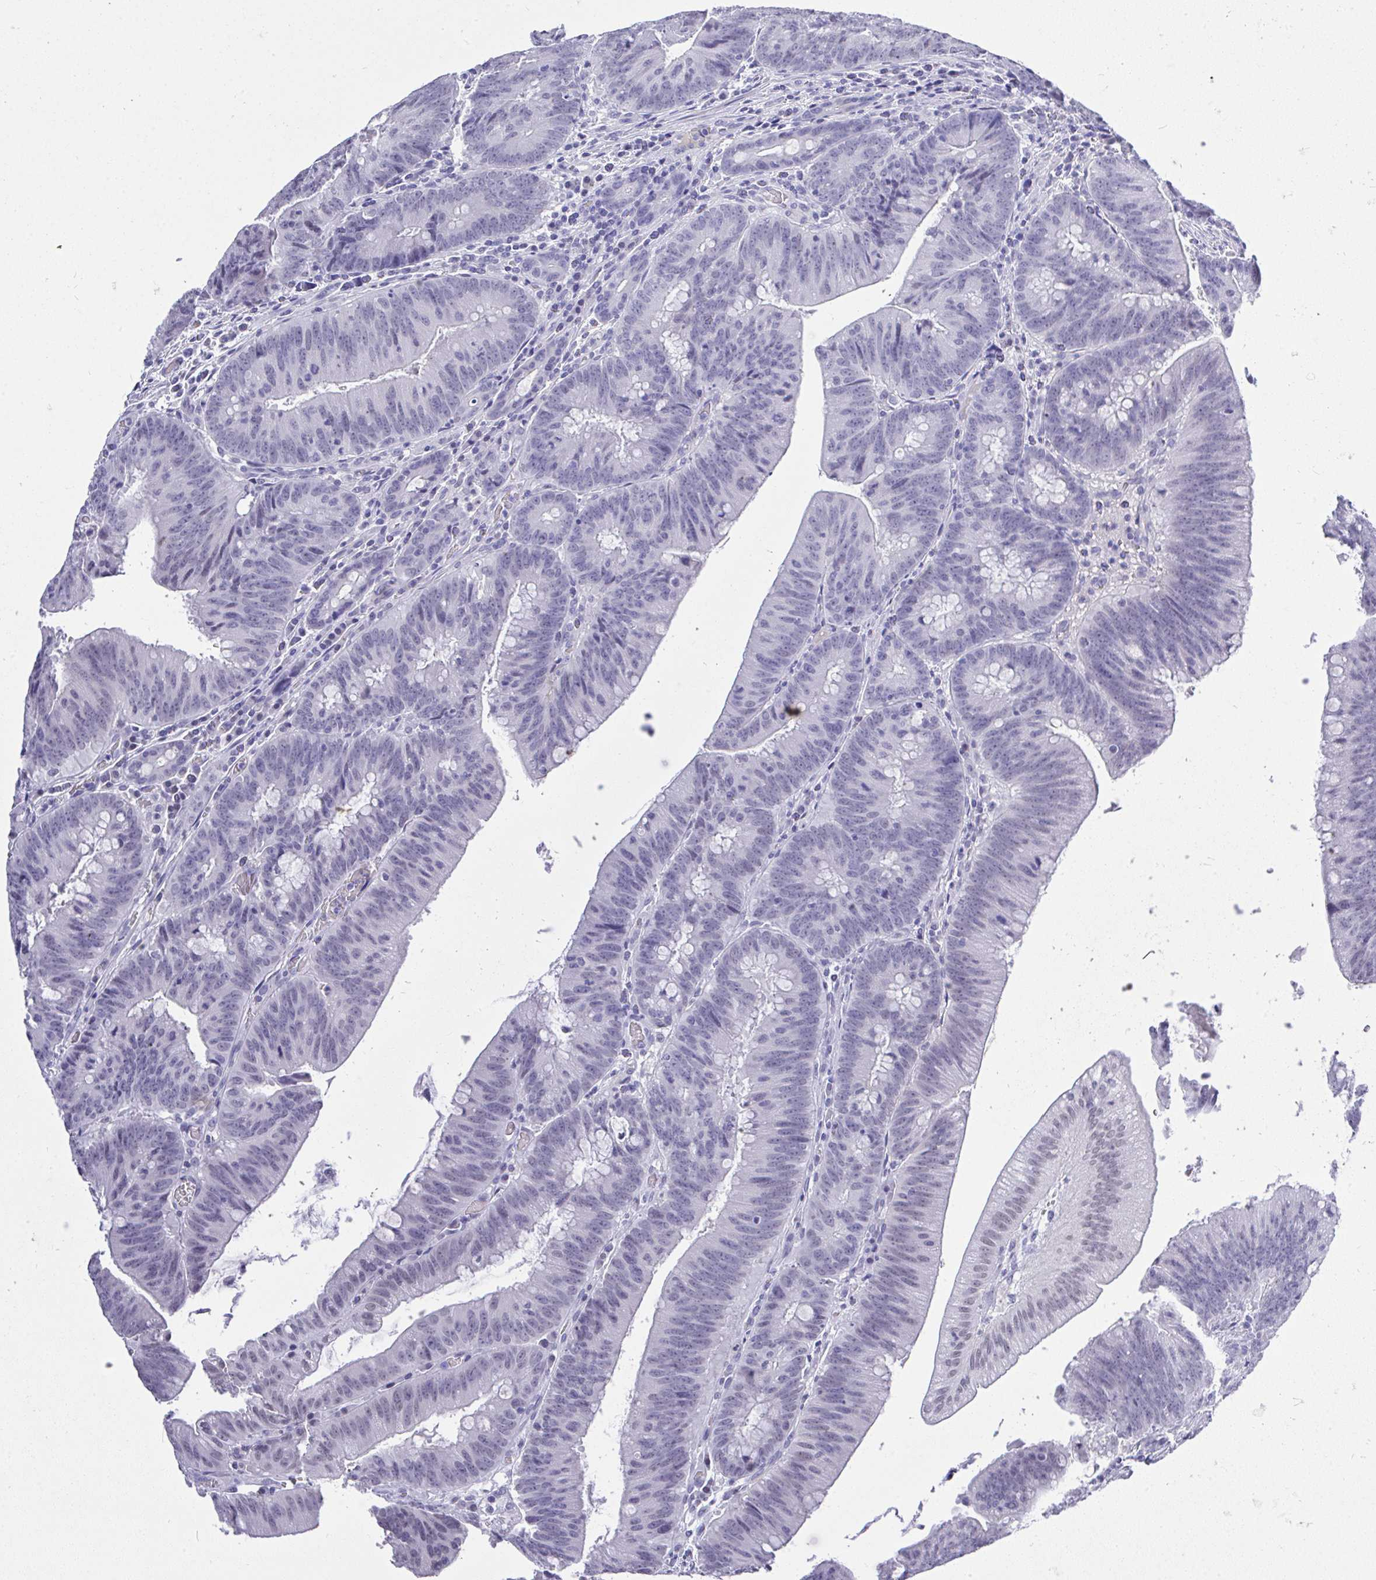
{"staining": {"intensity": "negative", "quantity": "none", "location": "none"}, "tissue": "colorectal cancer", "cell_type": "Tumor cells", "image_type": "cancer", "snomed": [{"axis": "morphology", "description": "Adenocarcinoma, NOS"}, {"axis": "topography", "description": "Colon"}], "caption": "Colorectal cancer was stained to show a protein in brown. There is no significant staining in tumor cells. (Immunohistochemistry, brightfield microscopy, high magnification).", "gene": "MS4A12", "patient": {"sex": "female", "age": 87}}